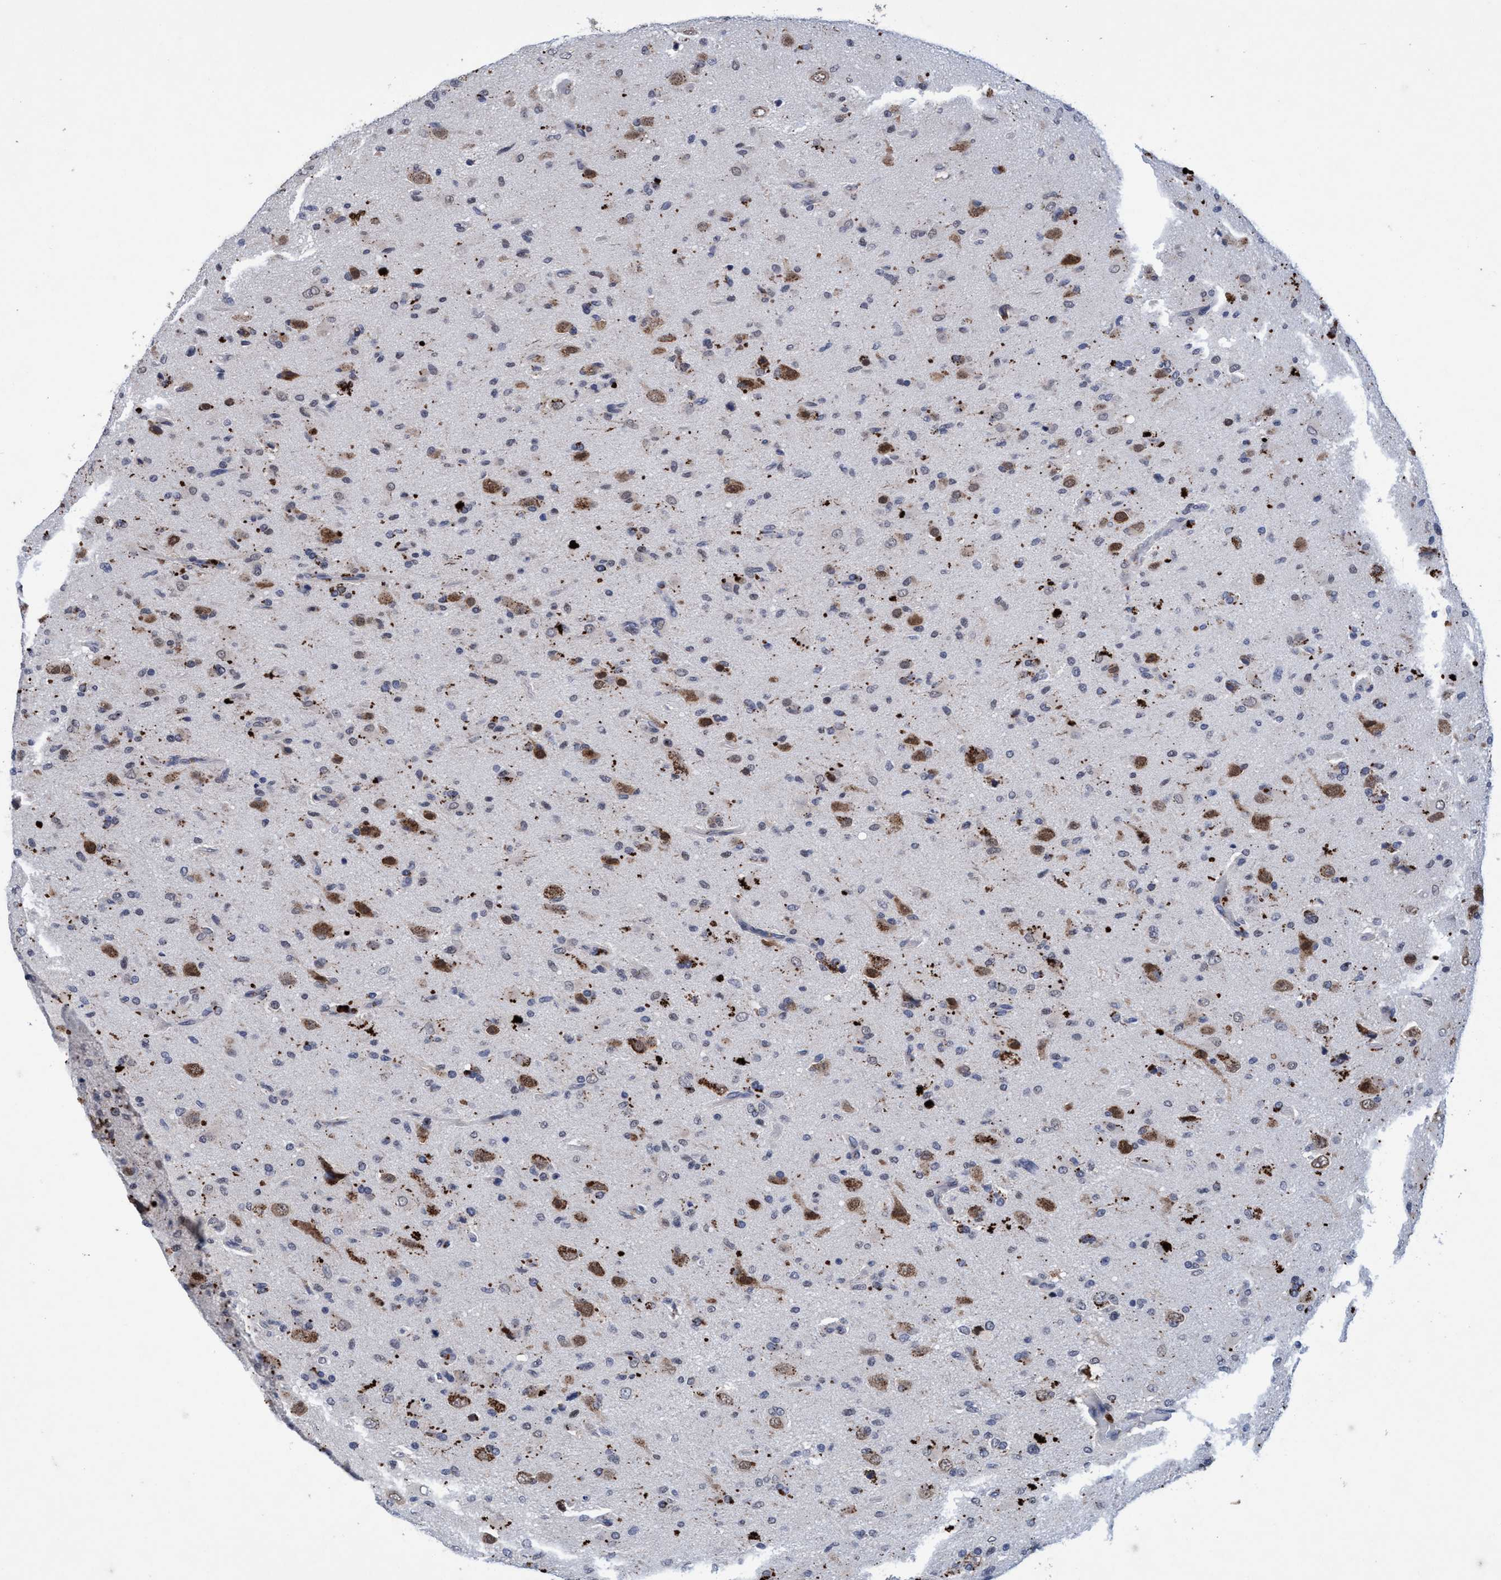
{"staining": {"intensity": "weak", "quantity": "25%-75%", "location": "cytoplasmic/membranous,nuclear"}, "tissue": "glioma", "cell_type": "Tumor cells", "image_type": "cancer", "snomed": [{"axis": "morphology", "description": "Glioma, malignant, High grade"}, {"axis": "topography", "description": "Brain"}], "caption": "Weak cytoplasmic/membranous and nuclear staining for a protein is present in approximately 25%-75% of tumor cells of glioma using immunohistochemistry.", "gene": "GRB14", "patient": {"sex": "male", "age": 71}}